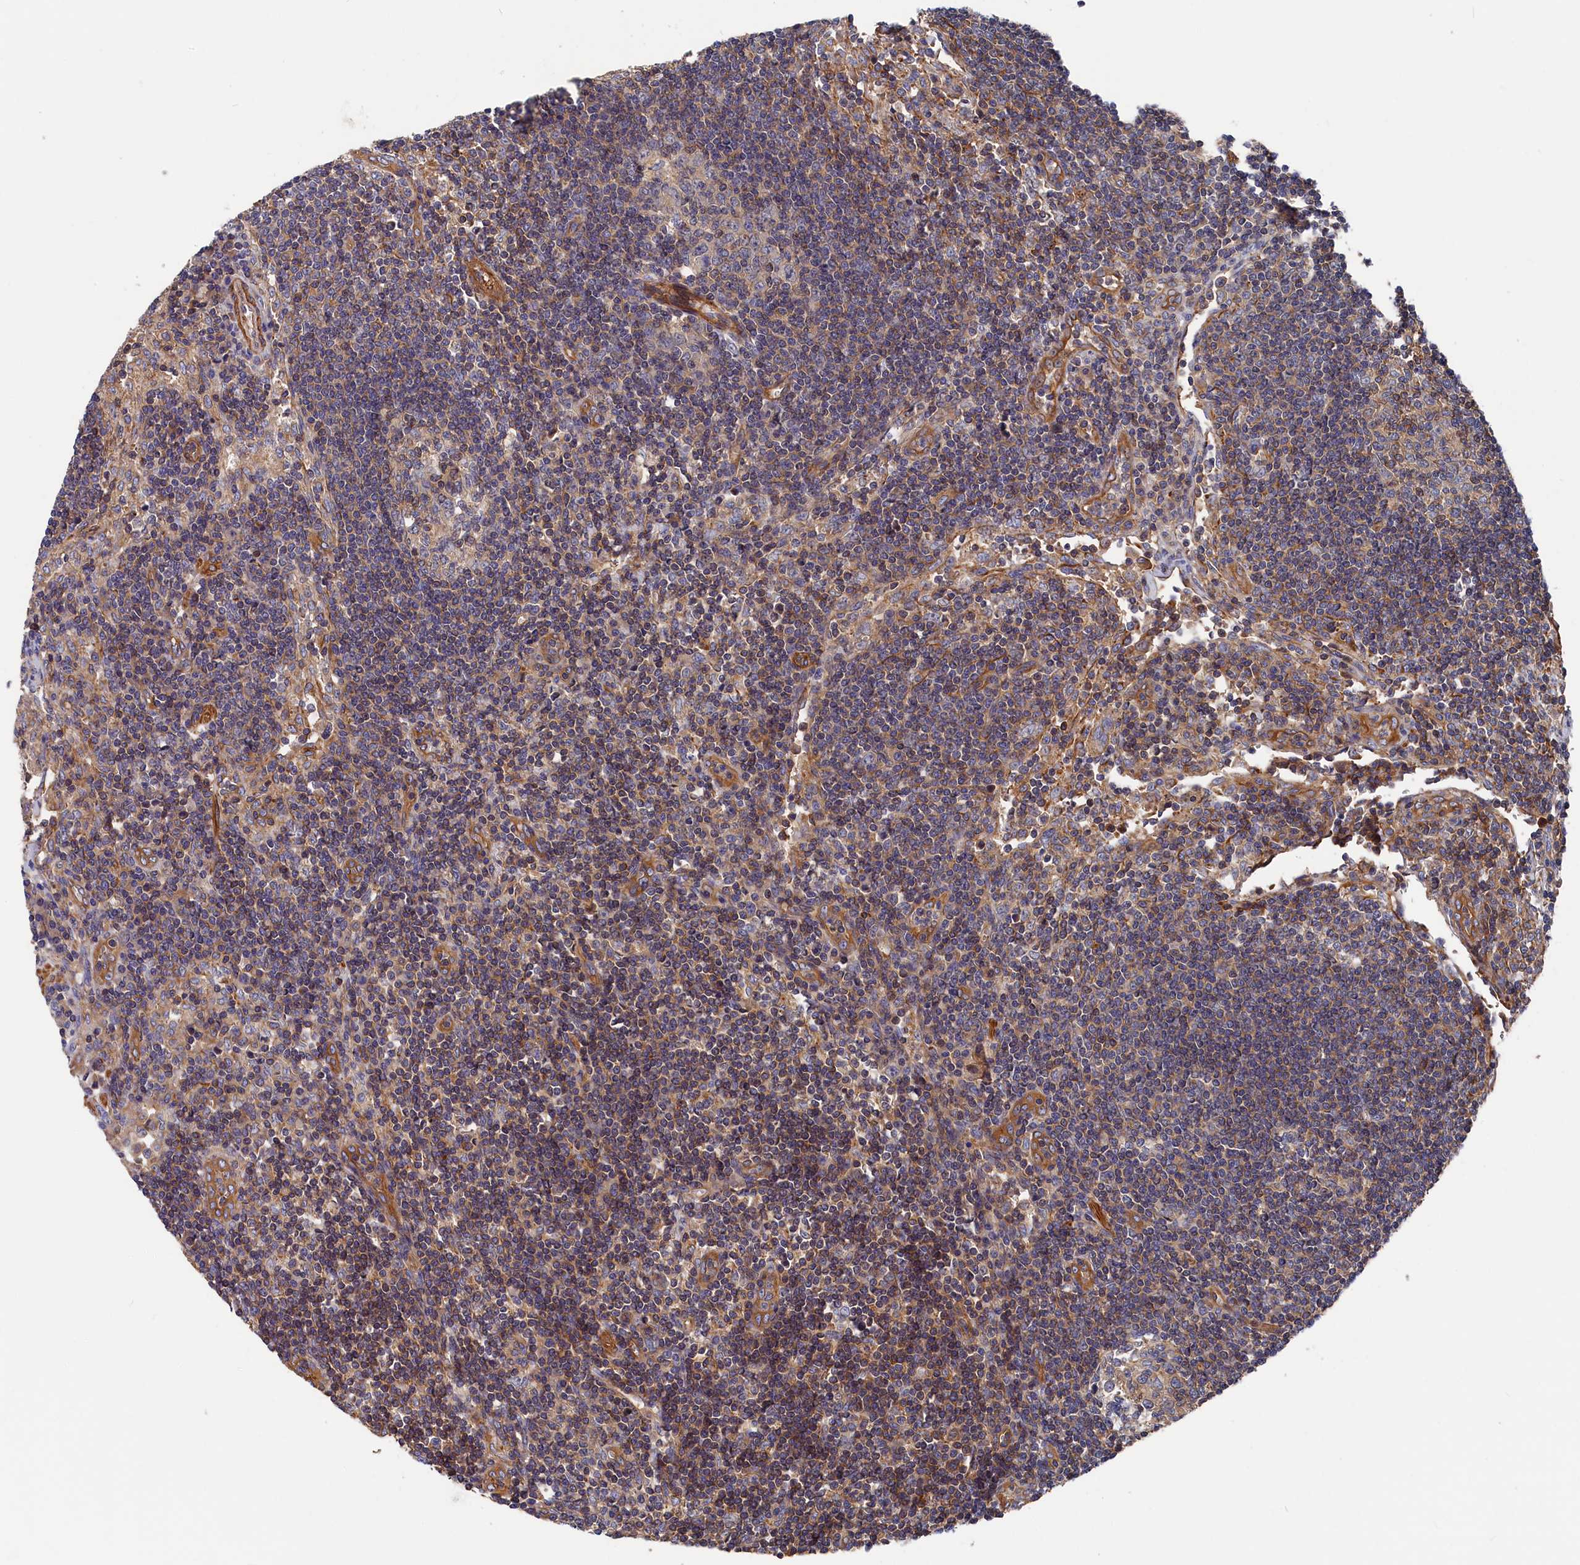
{"staining": {"intensity": "weak", "quantity": "<25%", "location": "cytoplasmic/membranous"}, "tissue": "lymph node", "cell_type": "Germinal center cells", "image_type": "normal", "snomed": [{"axis": "morphology", "description": "Normal tissue, NOS"}, {"axis": "topography", "description": "Lymph node"}], "caption": "Immunohistochemistry (IHC) of benign human lymph node exhibits no positivity in germinal center cells. (Brightfield microscopy of DAB (3,3'-diaminobenzidine) IHC at high magnification).", "gene": "LDHD", "patient": {"sex": "female", "age": 73}}